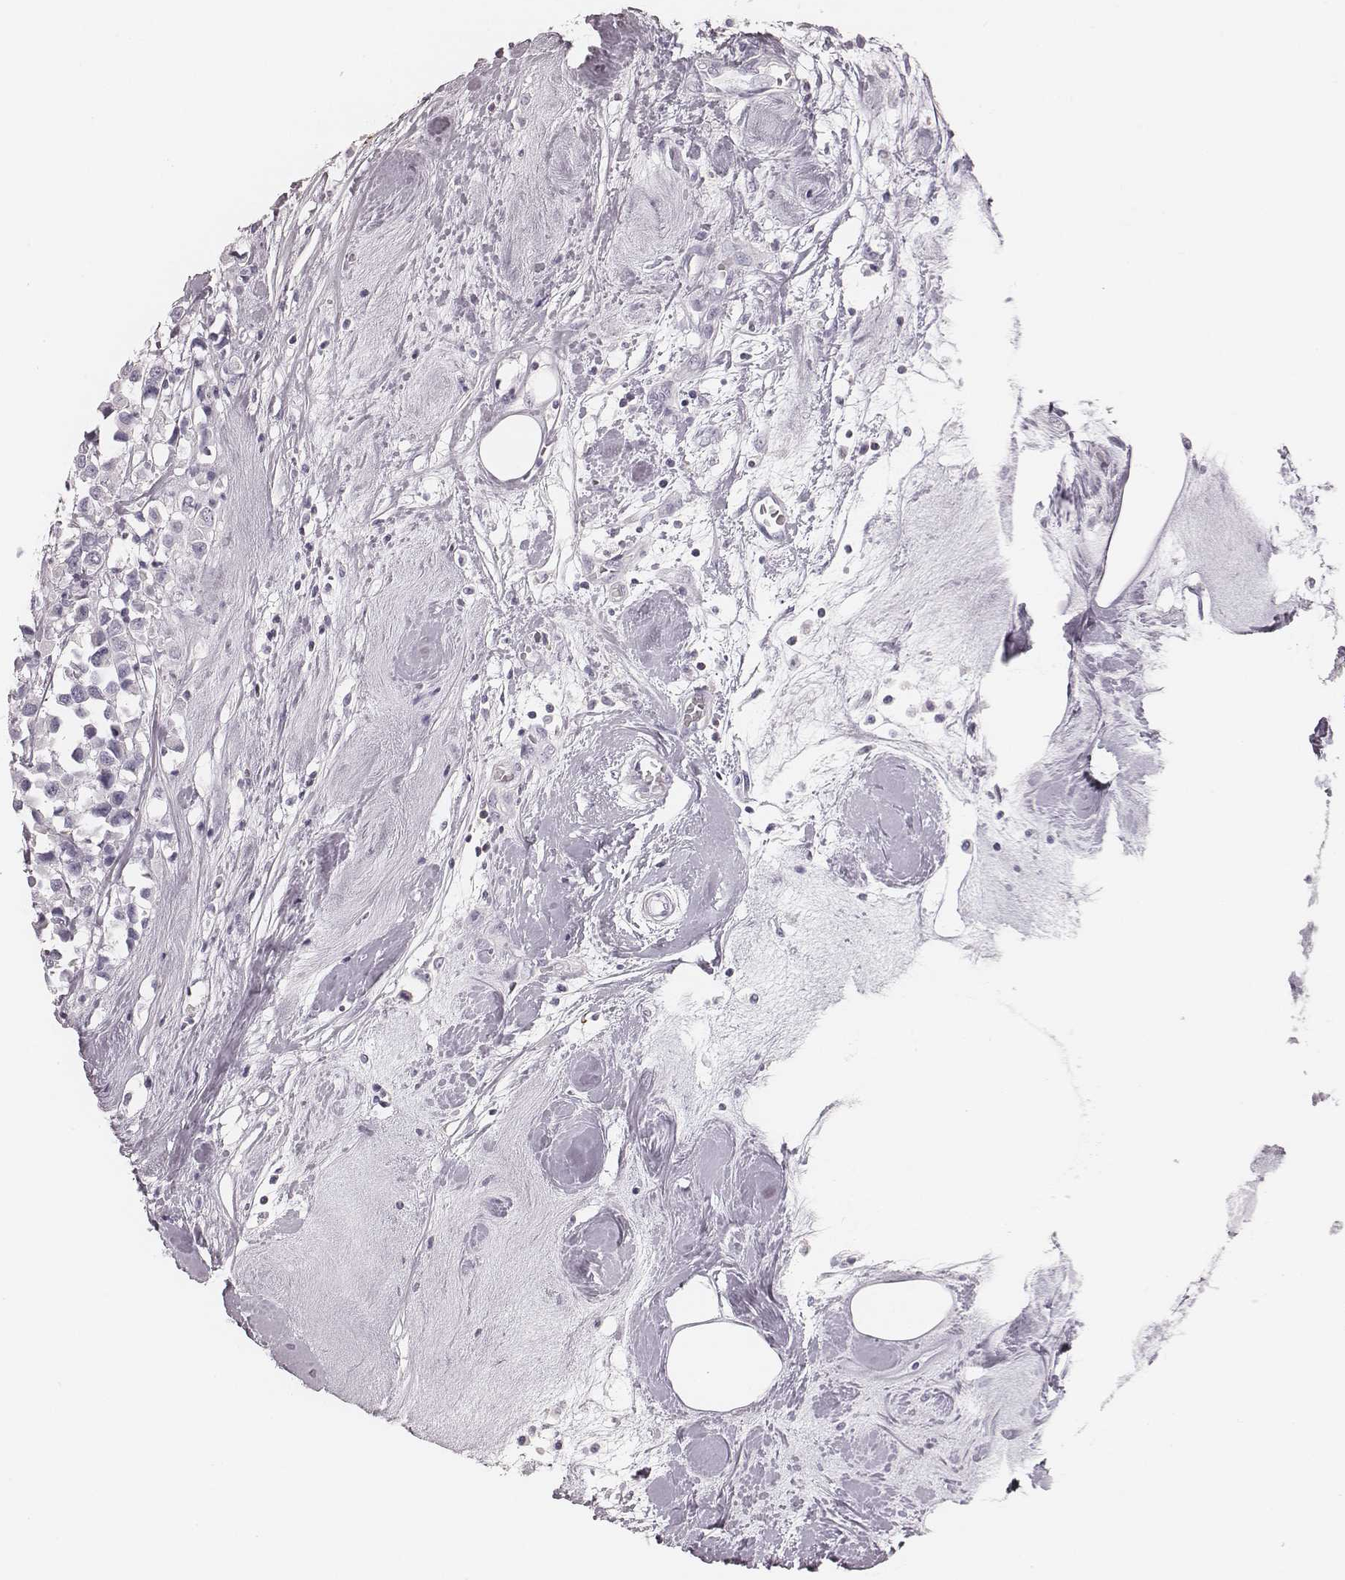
{"staining": {"intensity": "negative", "quantity": "none", "location": "none"}, "tissue": "breast cancer", "cell_type": "Tumor cells", "image_type": "cancer", "snomed": [{"axis": "morphology", "description": "Duct carcinoma"}, {"axis": "topography", "description": "Breast"}], "caption": "There is no significant expression in tumor cells of breast cancer.", "gene": "ZNF365", "patient": {"sex": "female", "age": 61}}